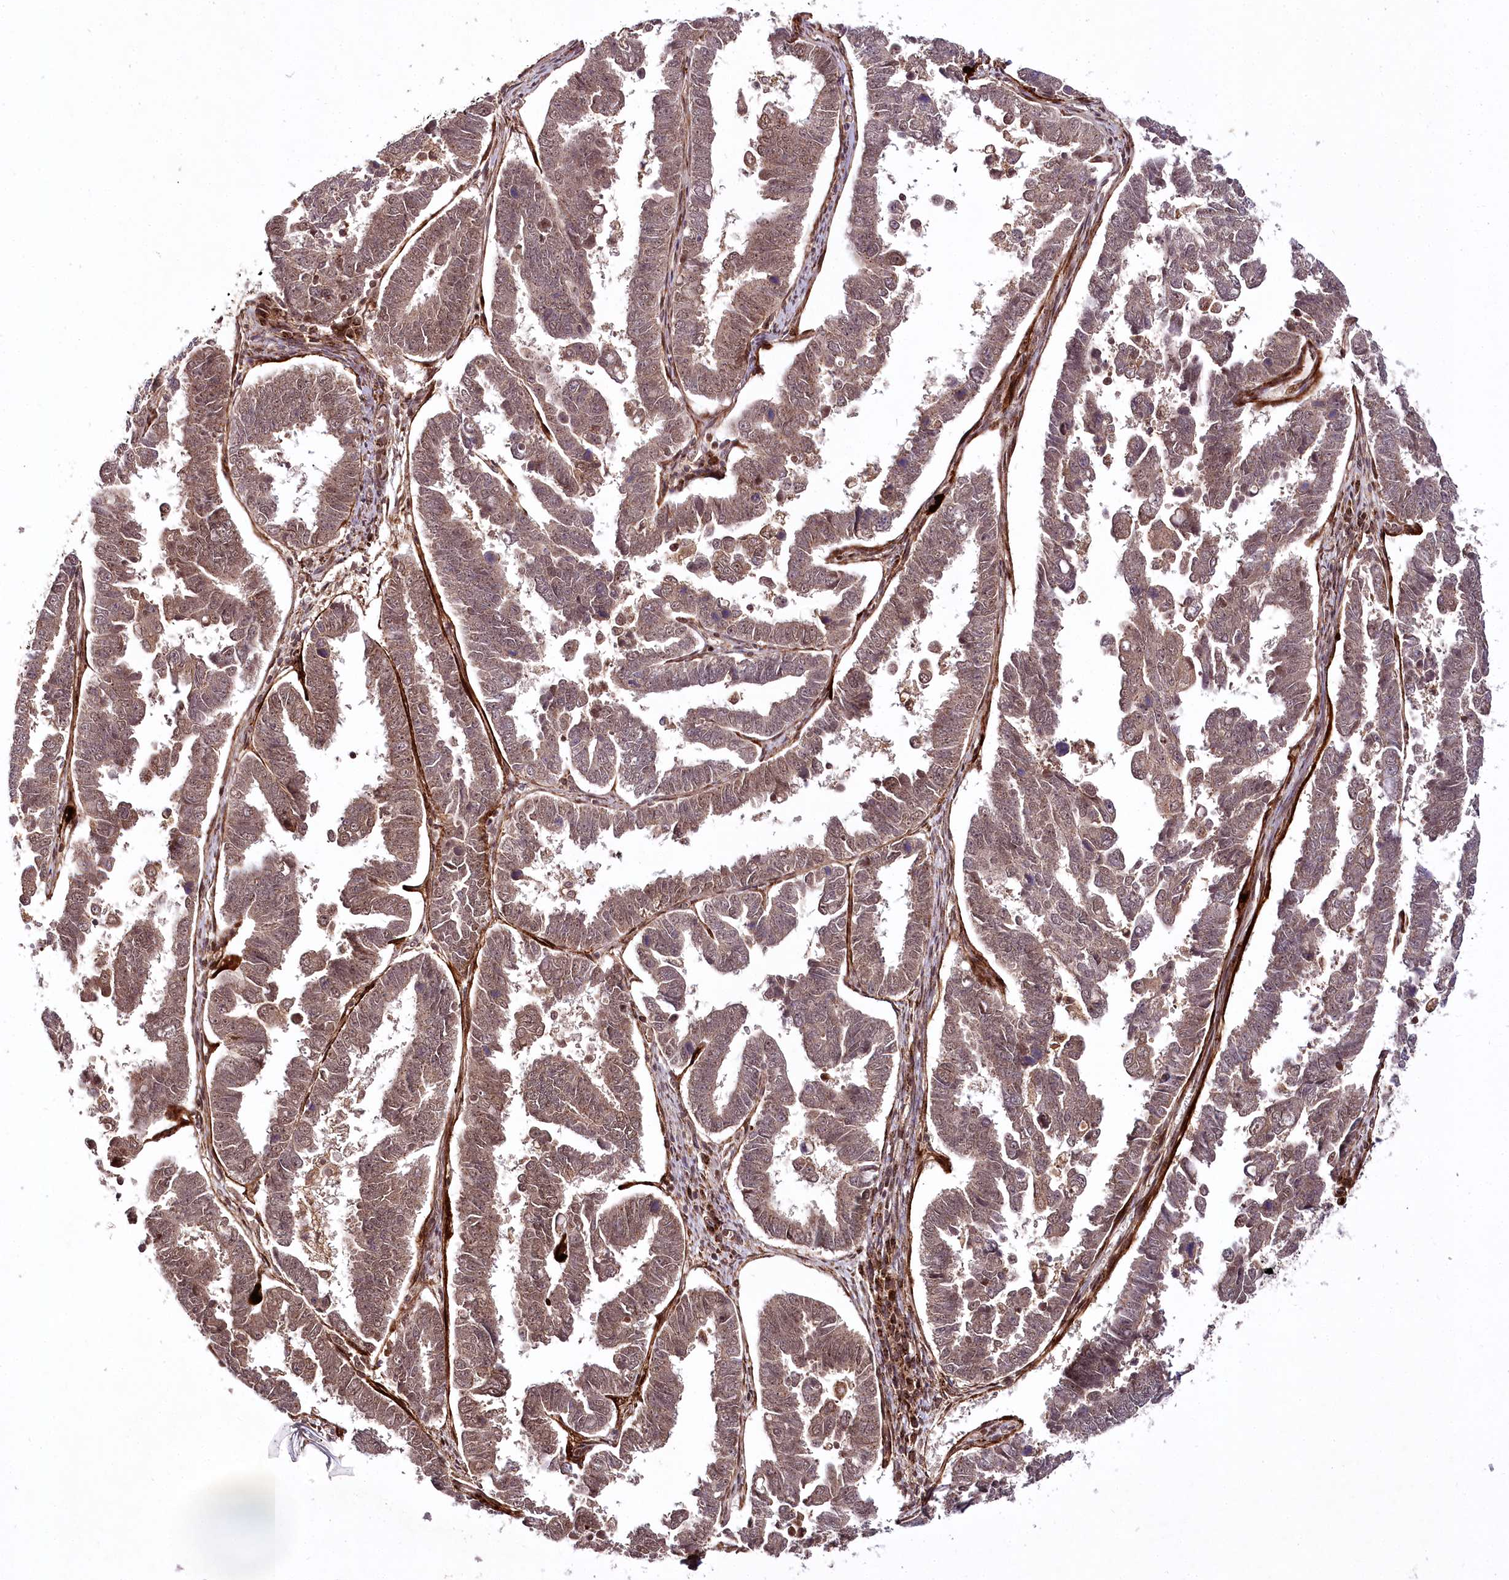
{"staining": {"intensity": "moderate", "quantity": ">75%", "location": "cytoplasmic/membranous,nuclear"}, "tissue": "endometrial cancer", "cell_type": "Tumor cells", "image_type": "cancer", "snomed": [{"axis": "morphology", "description": "Adenocarcinoma, NOS"}, {"axis": "topography", "description": "Endometrium"}], "caption": "Endometrial cancer (adenocarcinoma) stained with immunohistochemistry shows moderate cytoplasmic/membranous and nuclear expression in about >75% of tumor cells.", "gene": "COPG1", "patient": {"sex": "female", "age": 75}}